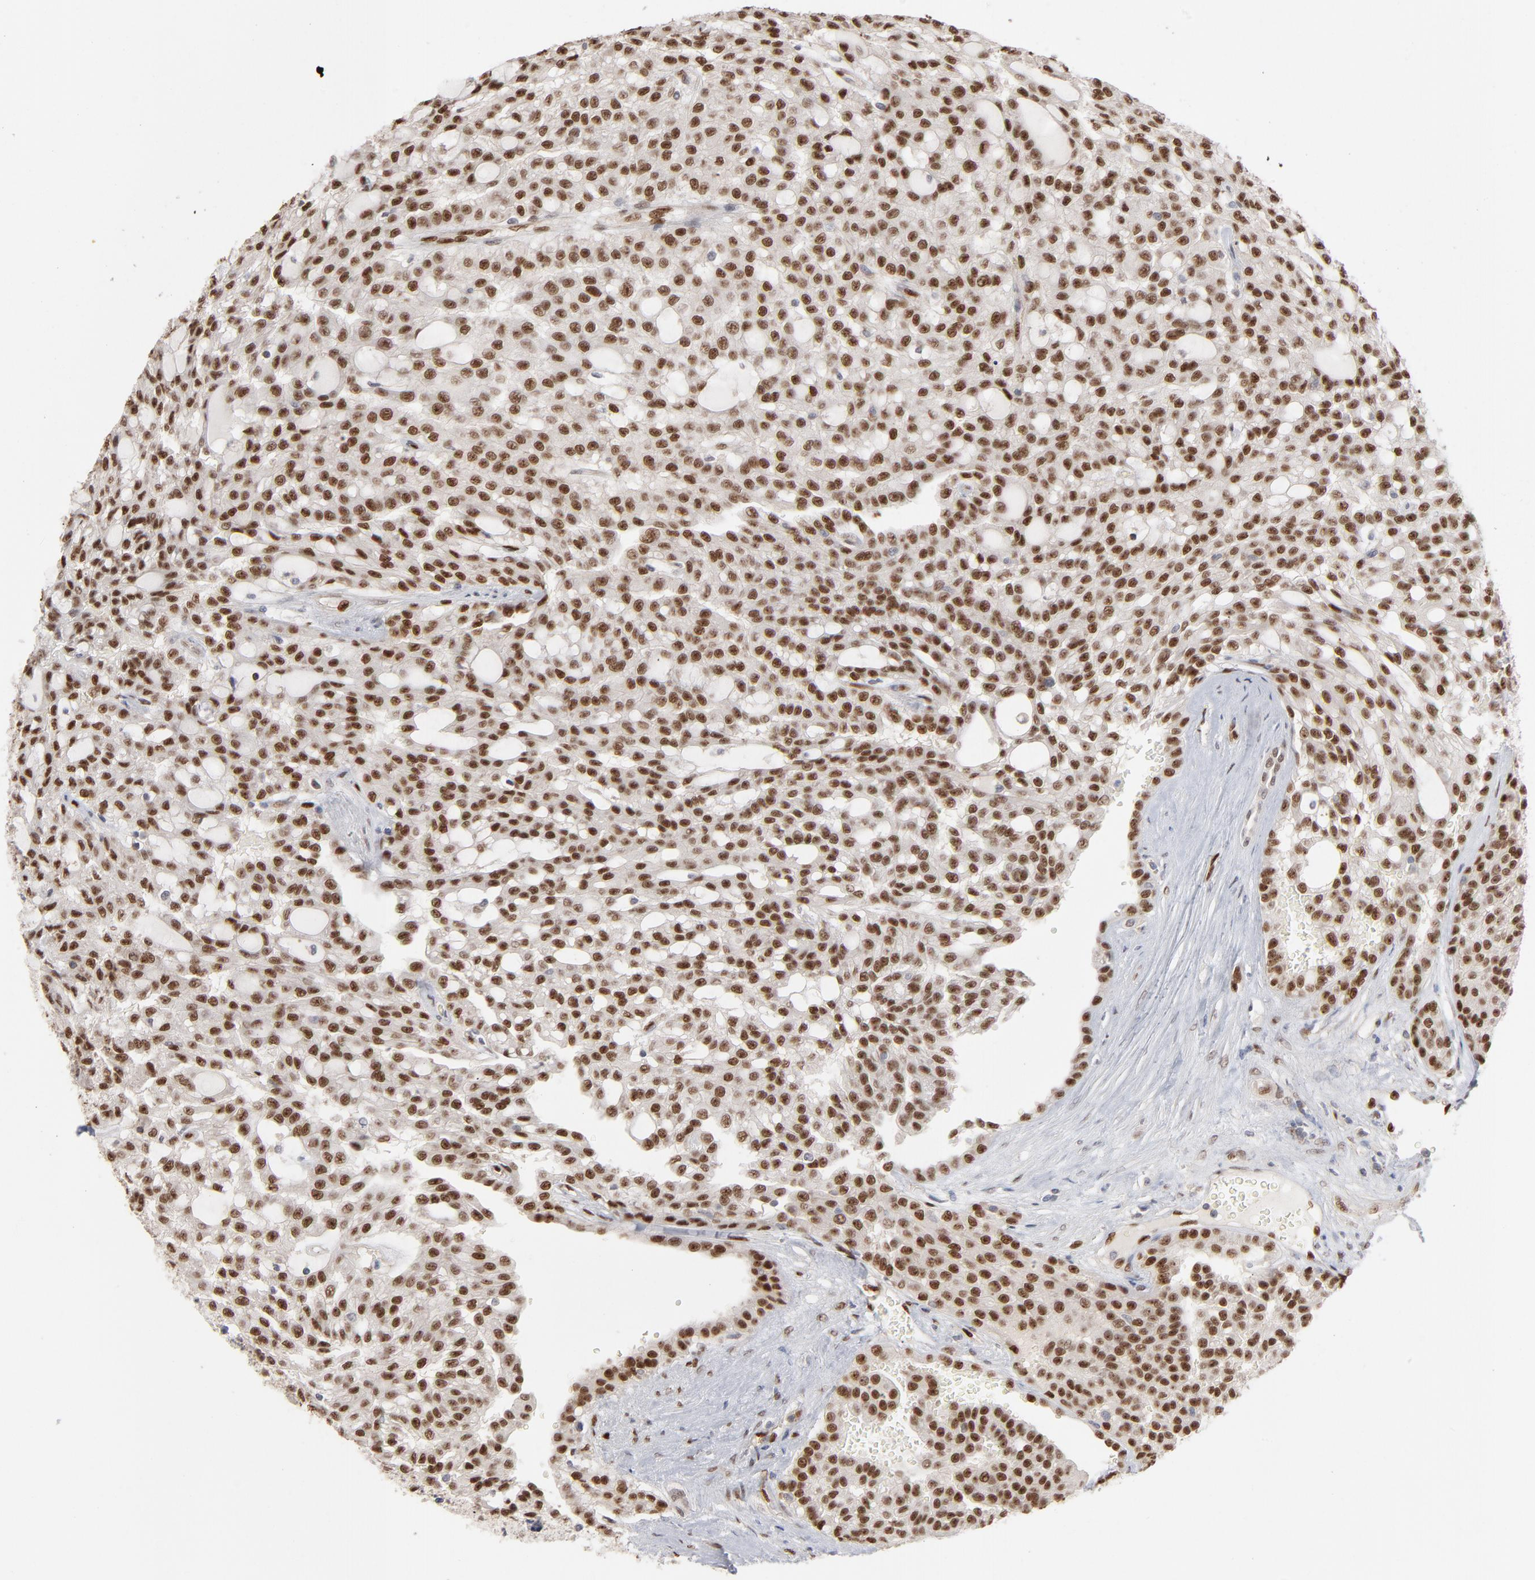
{"staining": {"intensity": "strong", "quantity": ">75%", "location": "nuclear"}, "tissue": "renal cancer", "cell_type": "Tumor cells", "image_type": "cancer", "snomed": [{"axis": "morphology", "description": "Adenocarcinoma, NOS"}, {"axis": "topography", "description": "Kidney"}], "caption": "Brown immunohistochemical staining in renal cancer shows strong nuclear positivity in about >75% of tumor cells.", "gene": "NFIB", "patient": {"sex": "male", "age": 63}}